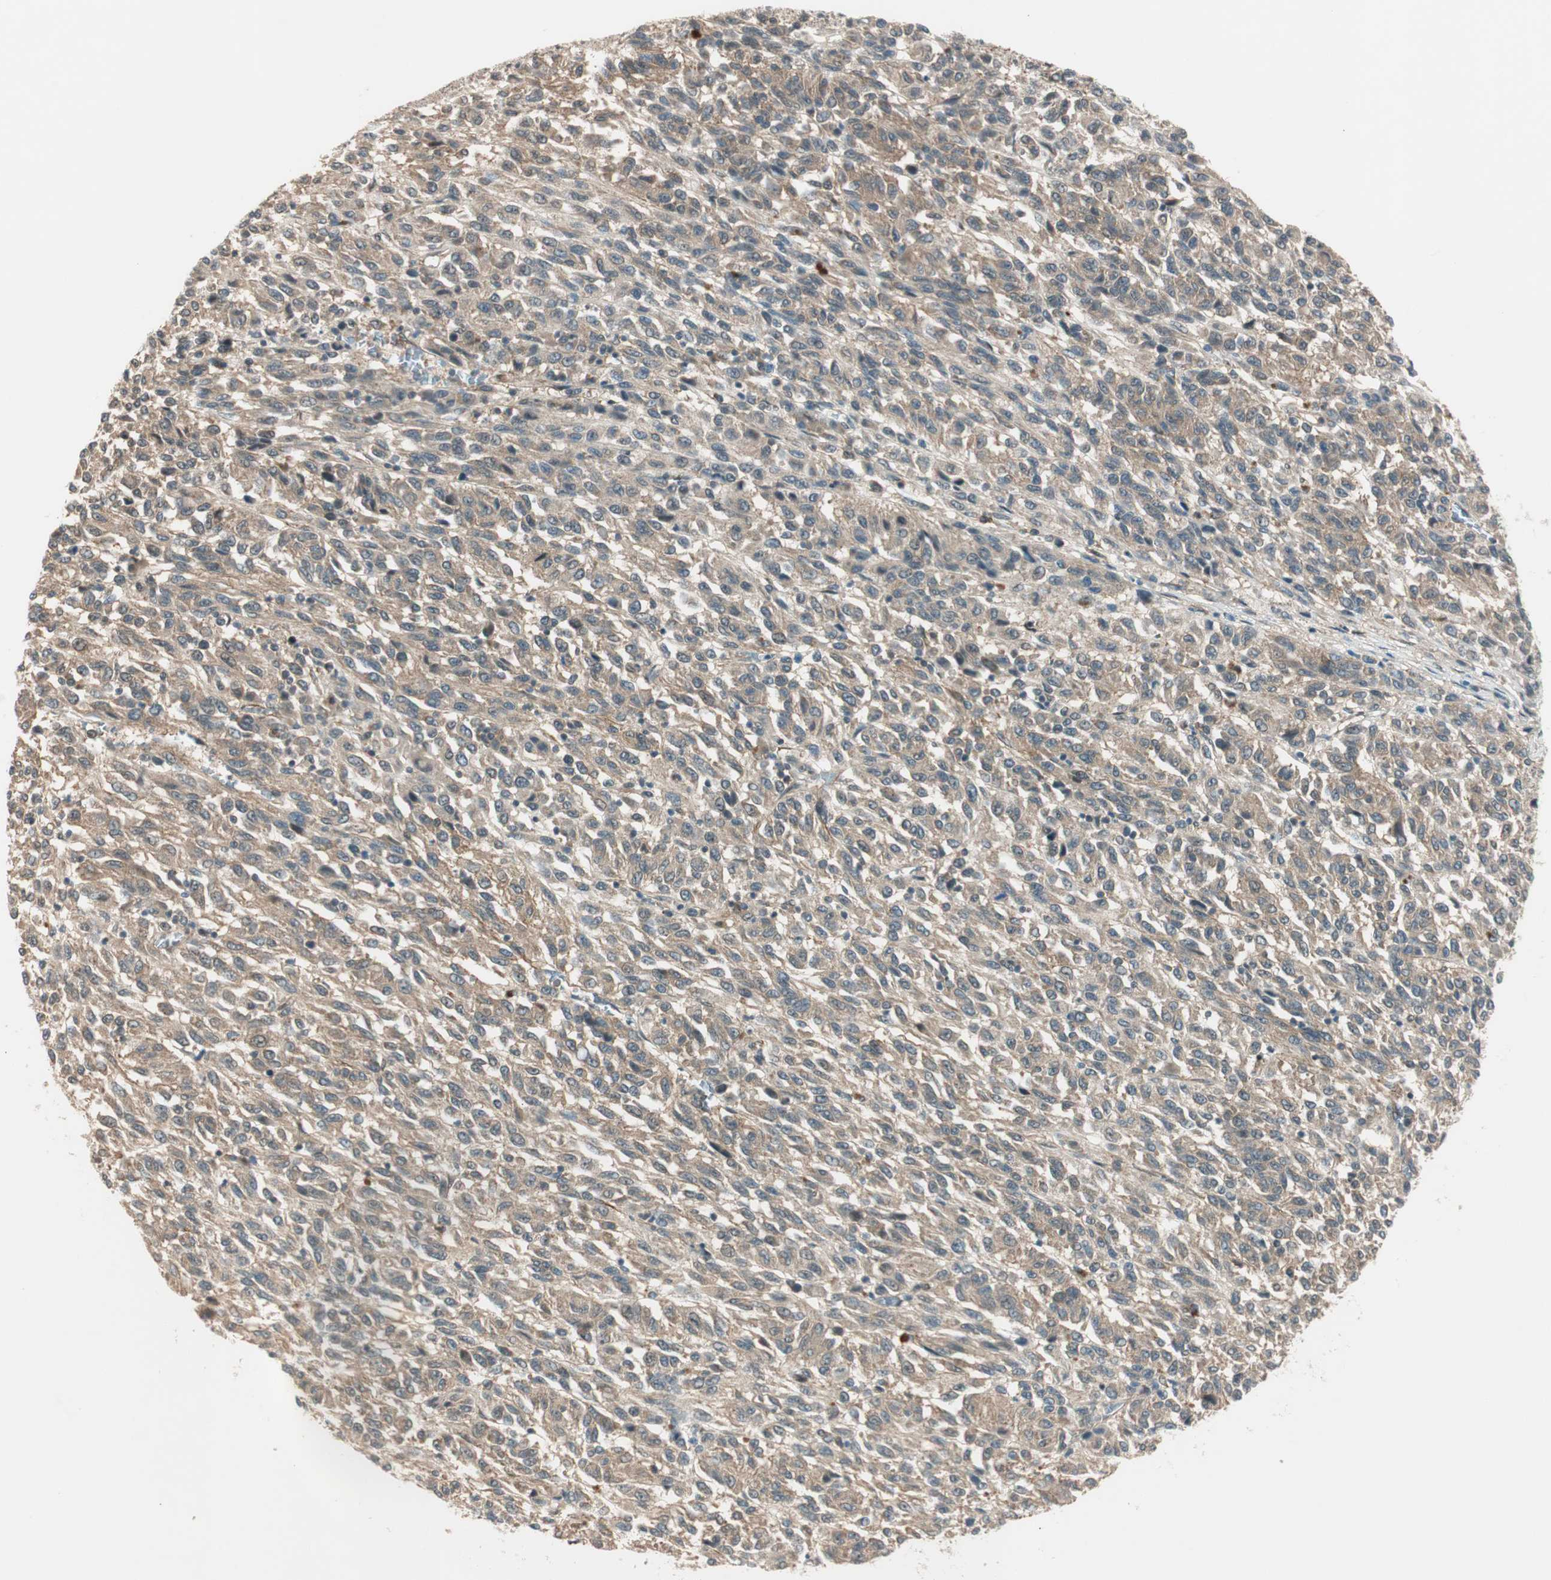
{"staining": {"intensity": "weak", "quantity": ">75%", "location": "cytoplasmic/membranous"}, "tissue": "melanoma", "cell_type": "Tumor cells", "image_type": "cancer", "snomed": [{"axis": "morphology", "description": "Malignant melanoma, Metastatic site"}, {"axis": "topography", "description": "Lung"}], "caption": "Weak cytoplasmic/membranous protein expression is present in approximately >75% of tumor cells in malignant melanoma (metastatic site). The staining was performed using DAB, with brown indicating positive protein expression. Nuclei are stained blue with hematoxylin.", "gene": "PSMD8", "patient": {"sex": "male", "age": 64}}